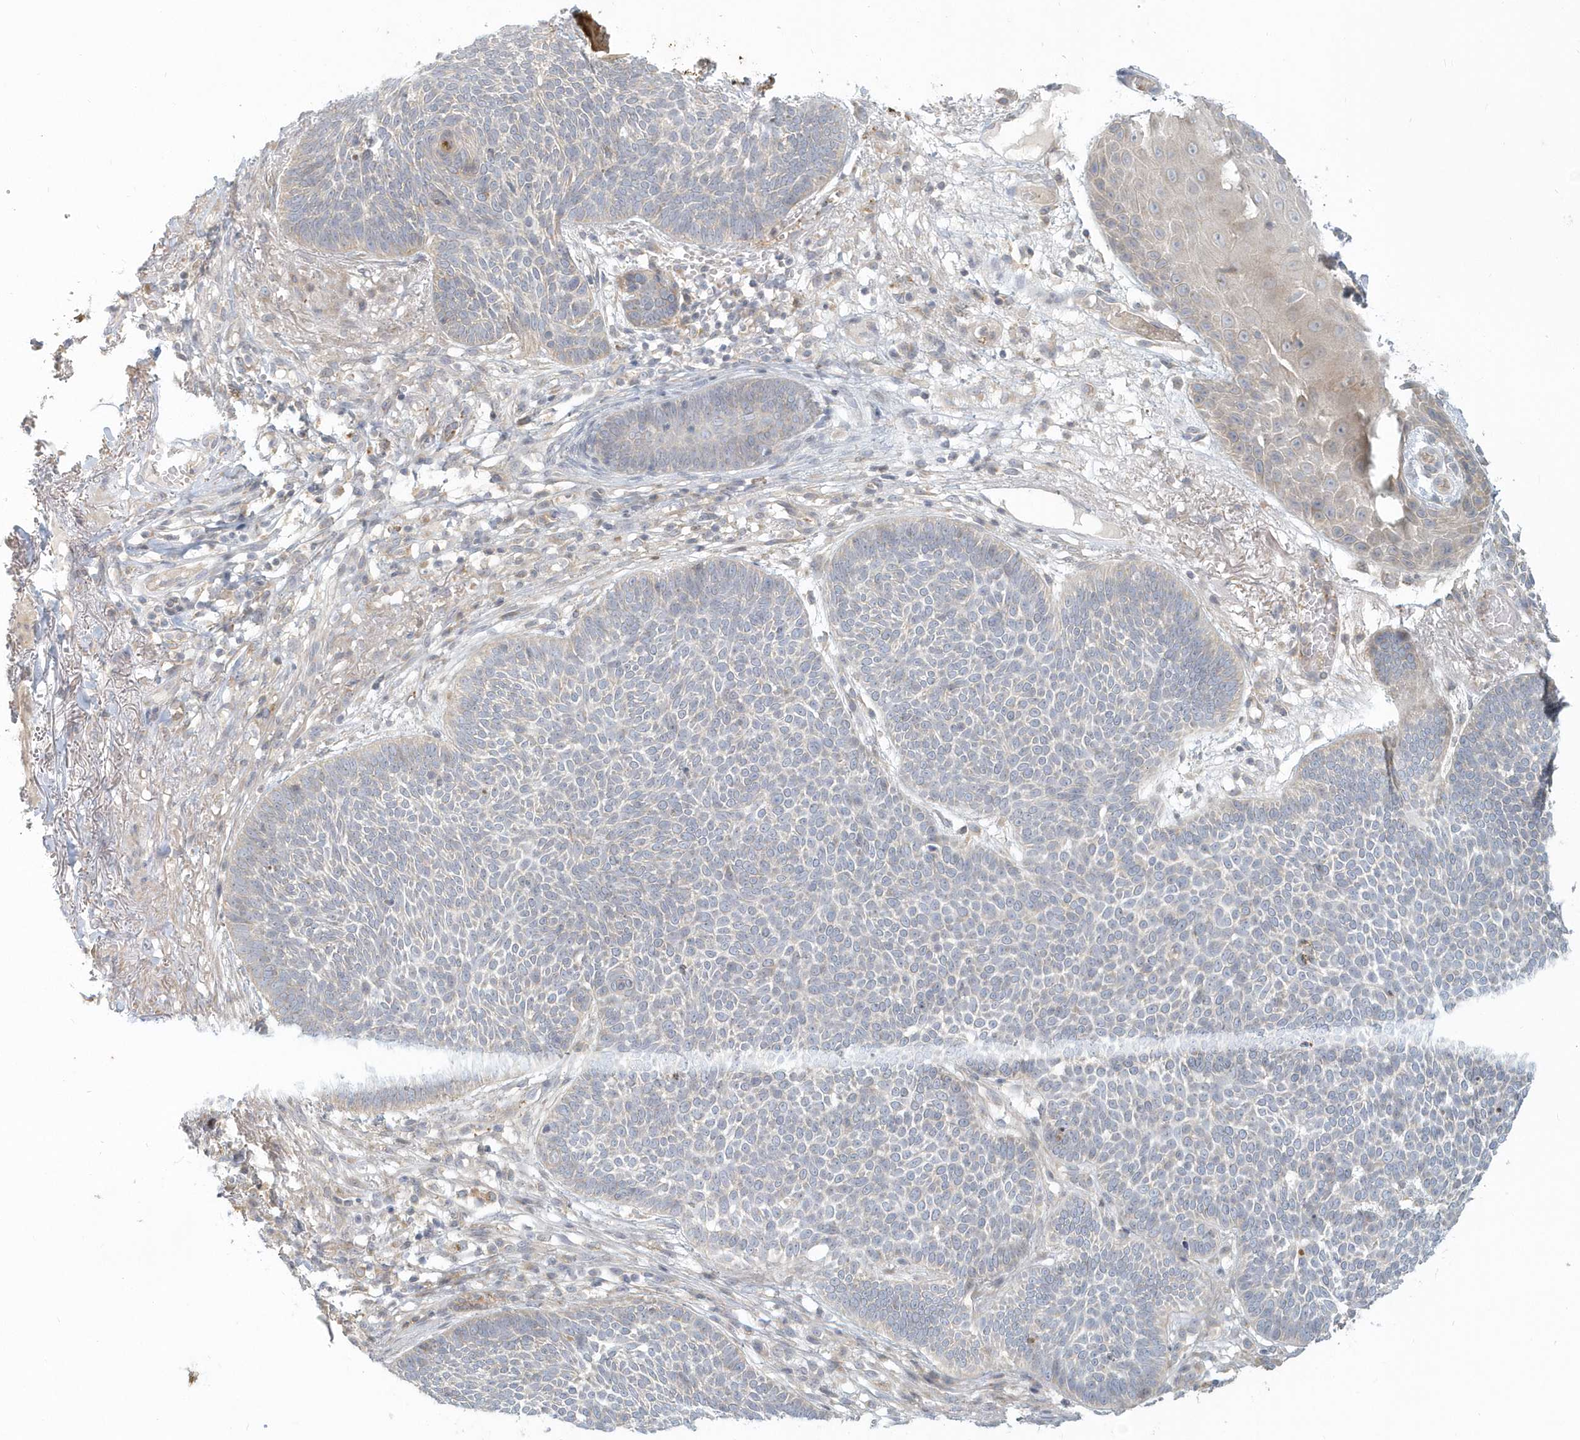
{"staining": {"intensity": "negative", "quantity": "none", "location": "none"}, "tissue": "skin cancer", "cell_type": "Tumor cells", "image_type": "cancer", "snomed": [{"axis": "morphology", "description": "Normal tissue, NOS"}, {"axis": "morphology", "description": "Basal cell carcinoma"}, {"axis": "topography", "description": "Skin"}], "caption": "There is no significant staining in tumor cells of skin cancer (basal cell carcinoma).", "gene": "NAPB", "patient": {"sex": "male", "age": 64}}